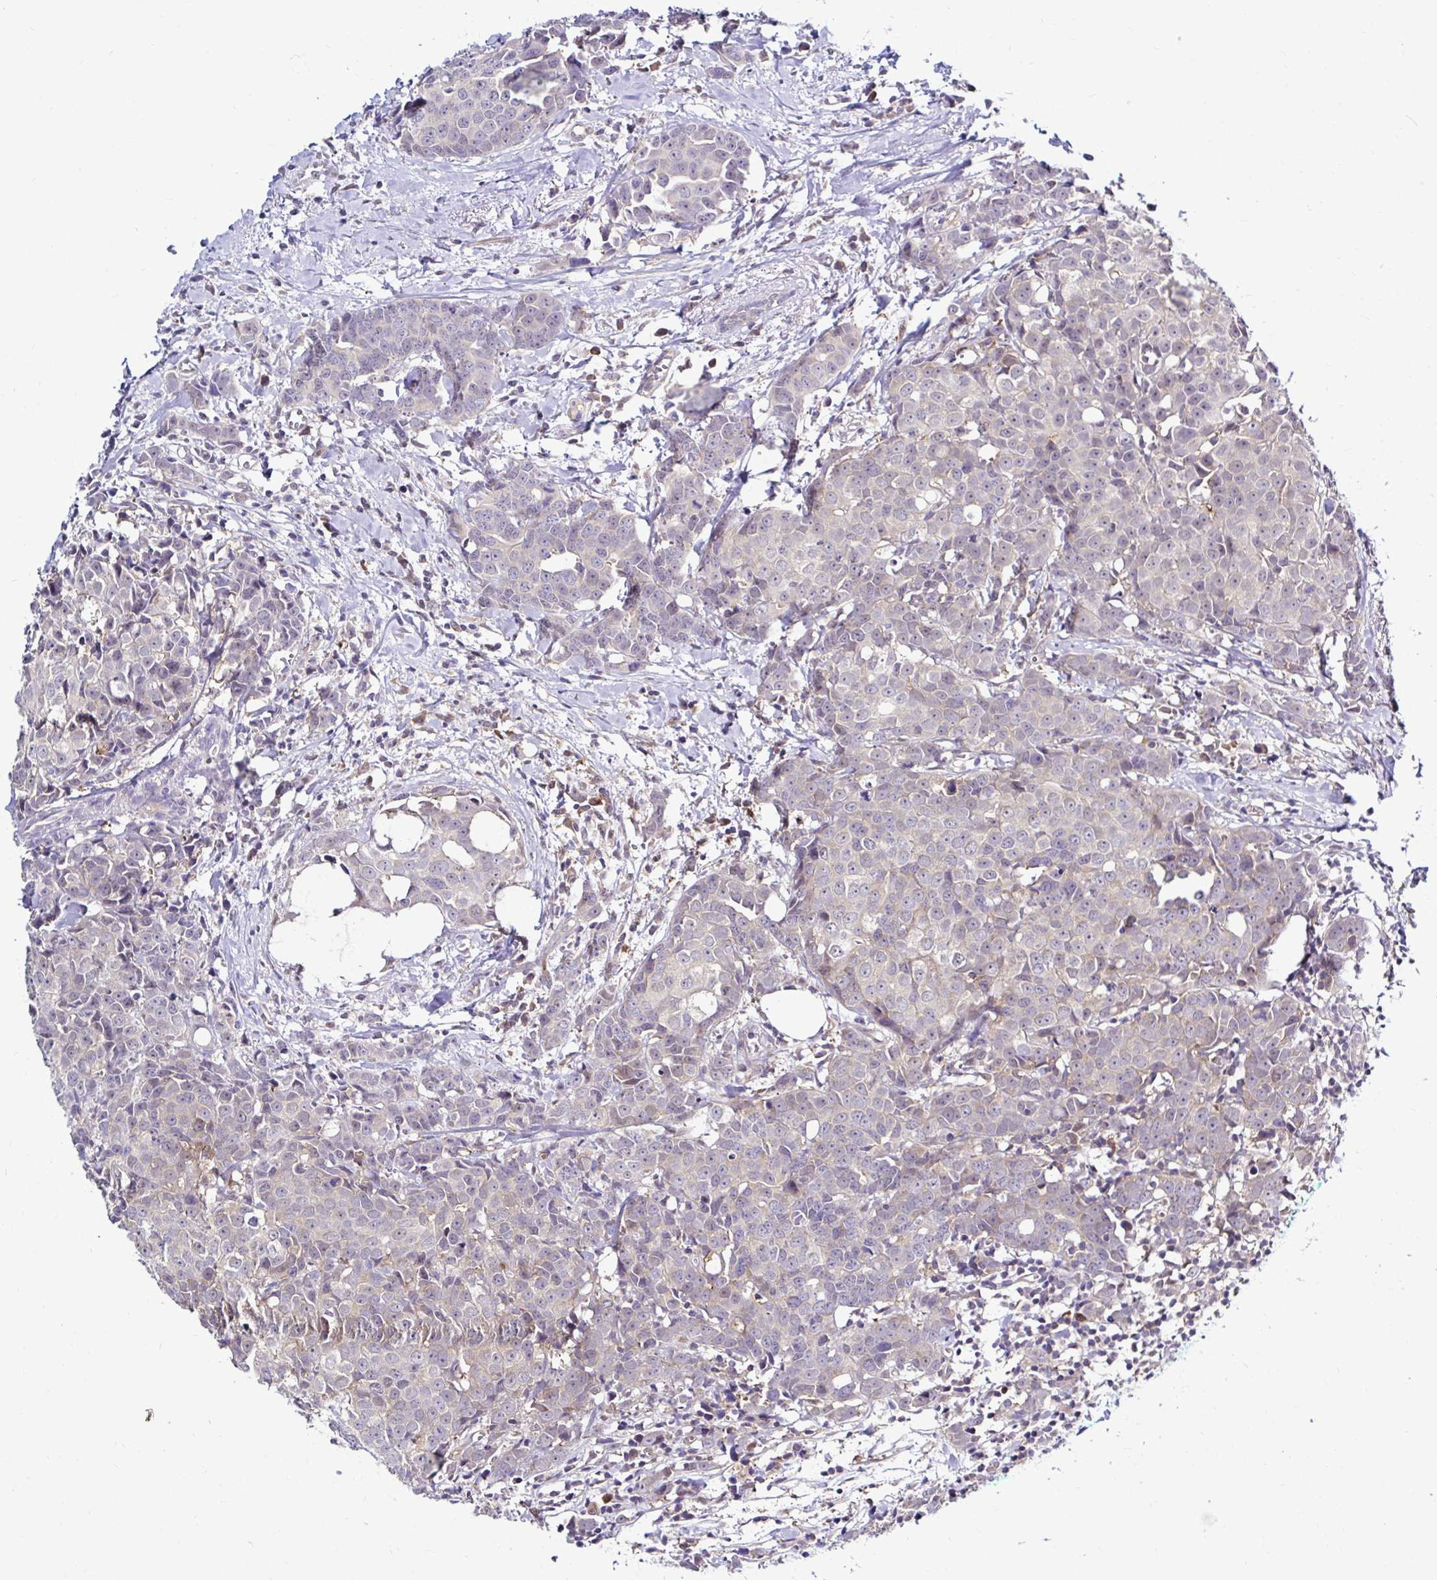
{"staining": {"intensity": "negative", "quantity": "none", "location": "none"}, "tissue": "breast cancer", "cell_type": "Tumor cells", "image_type": "cancer", "snomed": [{"axis": "morphology", "description": "Duct carcinoma"}, {"axis": "topography", "description": "Breast"}], "caption": "High magnification brightfield microscopy of invasive ductal carcinoma (breast) stained with DAB (3,3'-diaminobenzidine) (brown) and counterstained with hematoxylin (blue): tumor cells show no significant expression.", "gene": "PSMD3", "patient": {"sex": "female", "age": 80}}